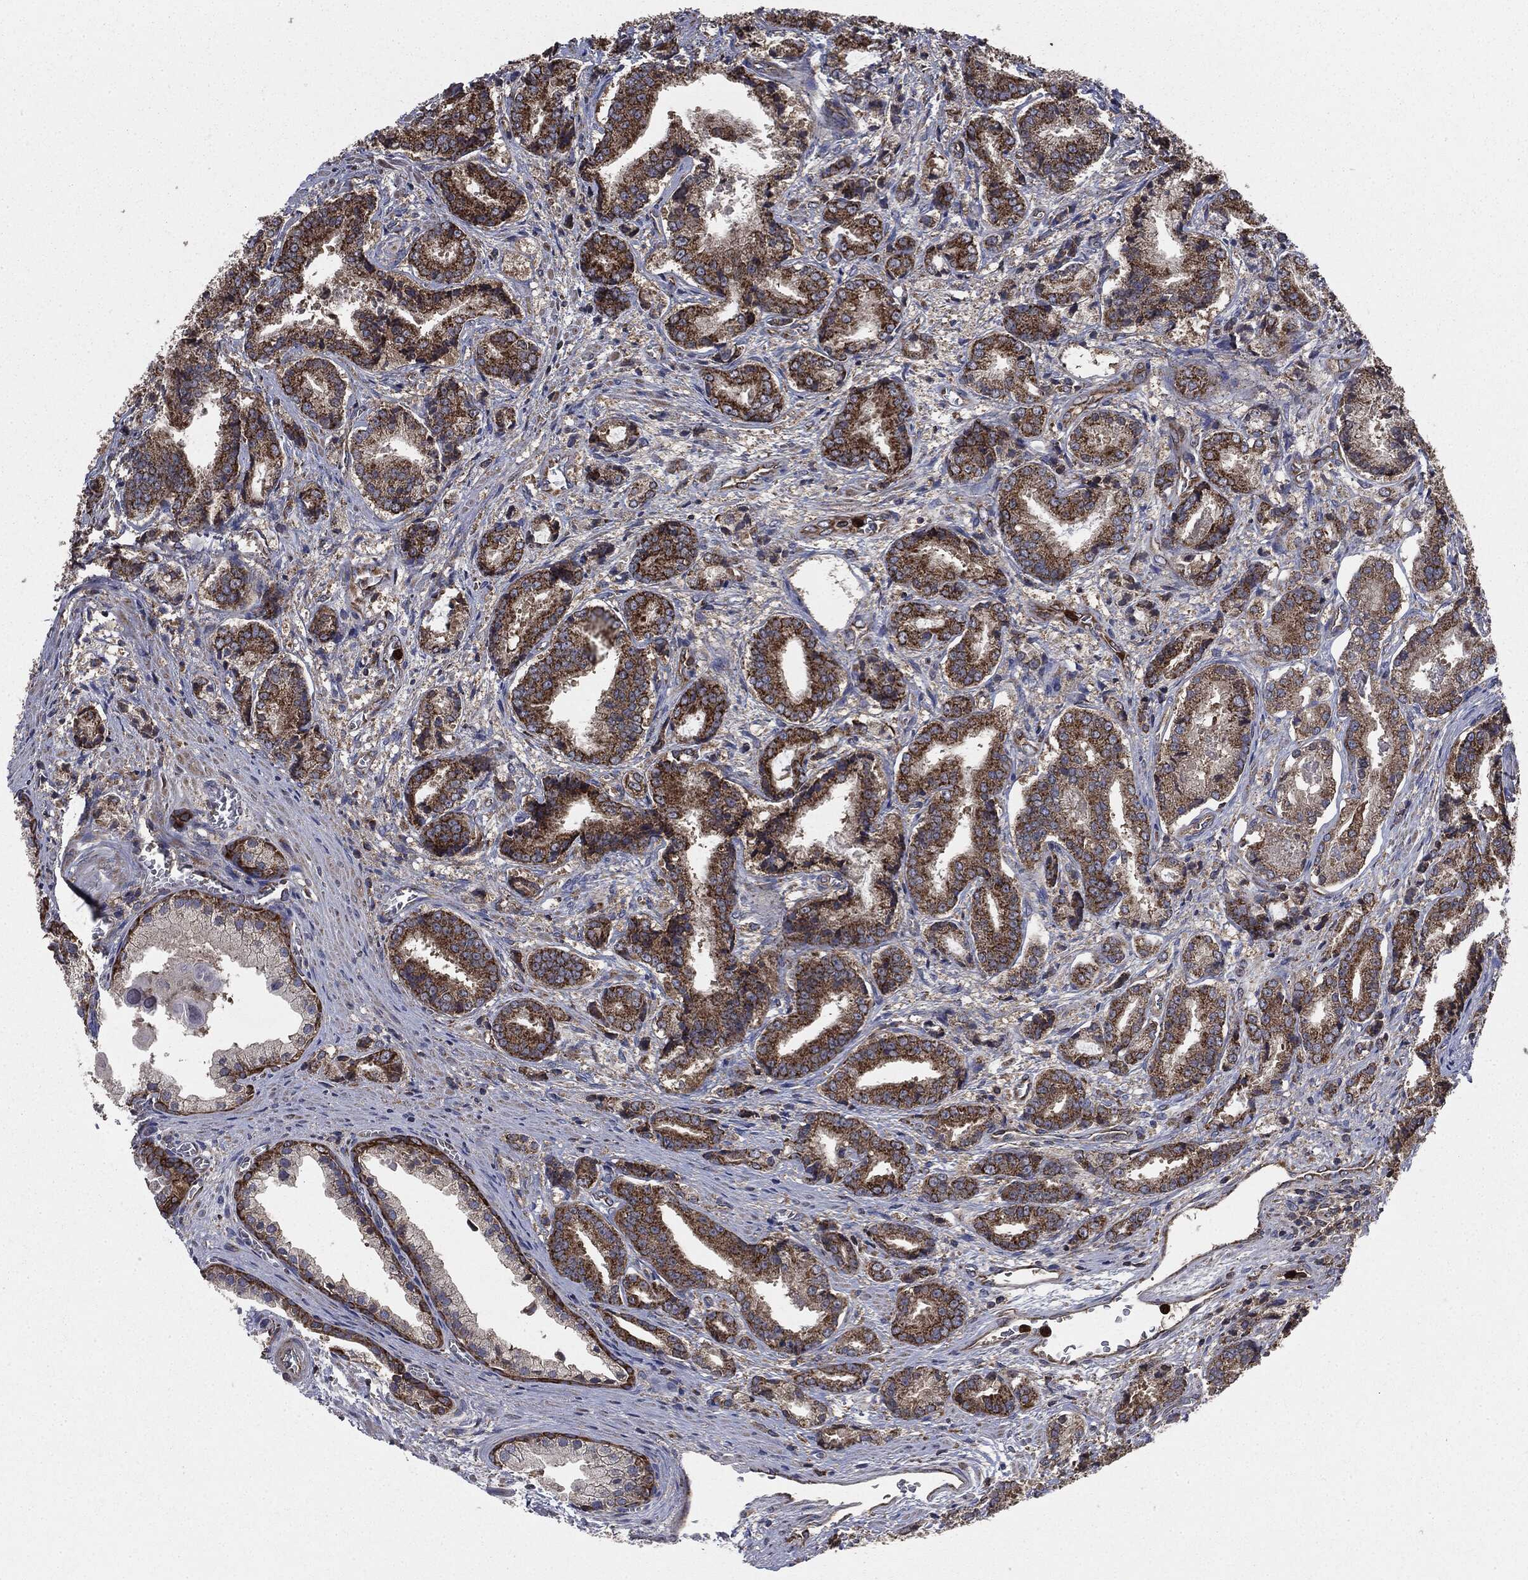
{"staining": {"intensity": "strong", "quantity": "25%-75%", "location": "cytoplasmic/membranous"}, "tissue": "prostate cancer", "cell_type": "Tumor cells", "image_type": "cancer", "snomed": [{"axis": "morphology", "description": "Adenocarcinoma, High grade"}, {"axis": "topography", "description": "Prostate and seminal vesicle, NOS"}], "caption": "This histopathology image exhibits prostate cancer stained with immunohistochemistry to label a protein in brown. The cytoplasmic/membranous of tumor cells show strong positivity for the protein. Nuclei are counter-stained blue.", "gene": "MAPK6", "patient": {"sex": "male", "age": 61}}